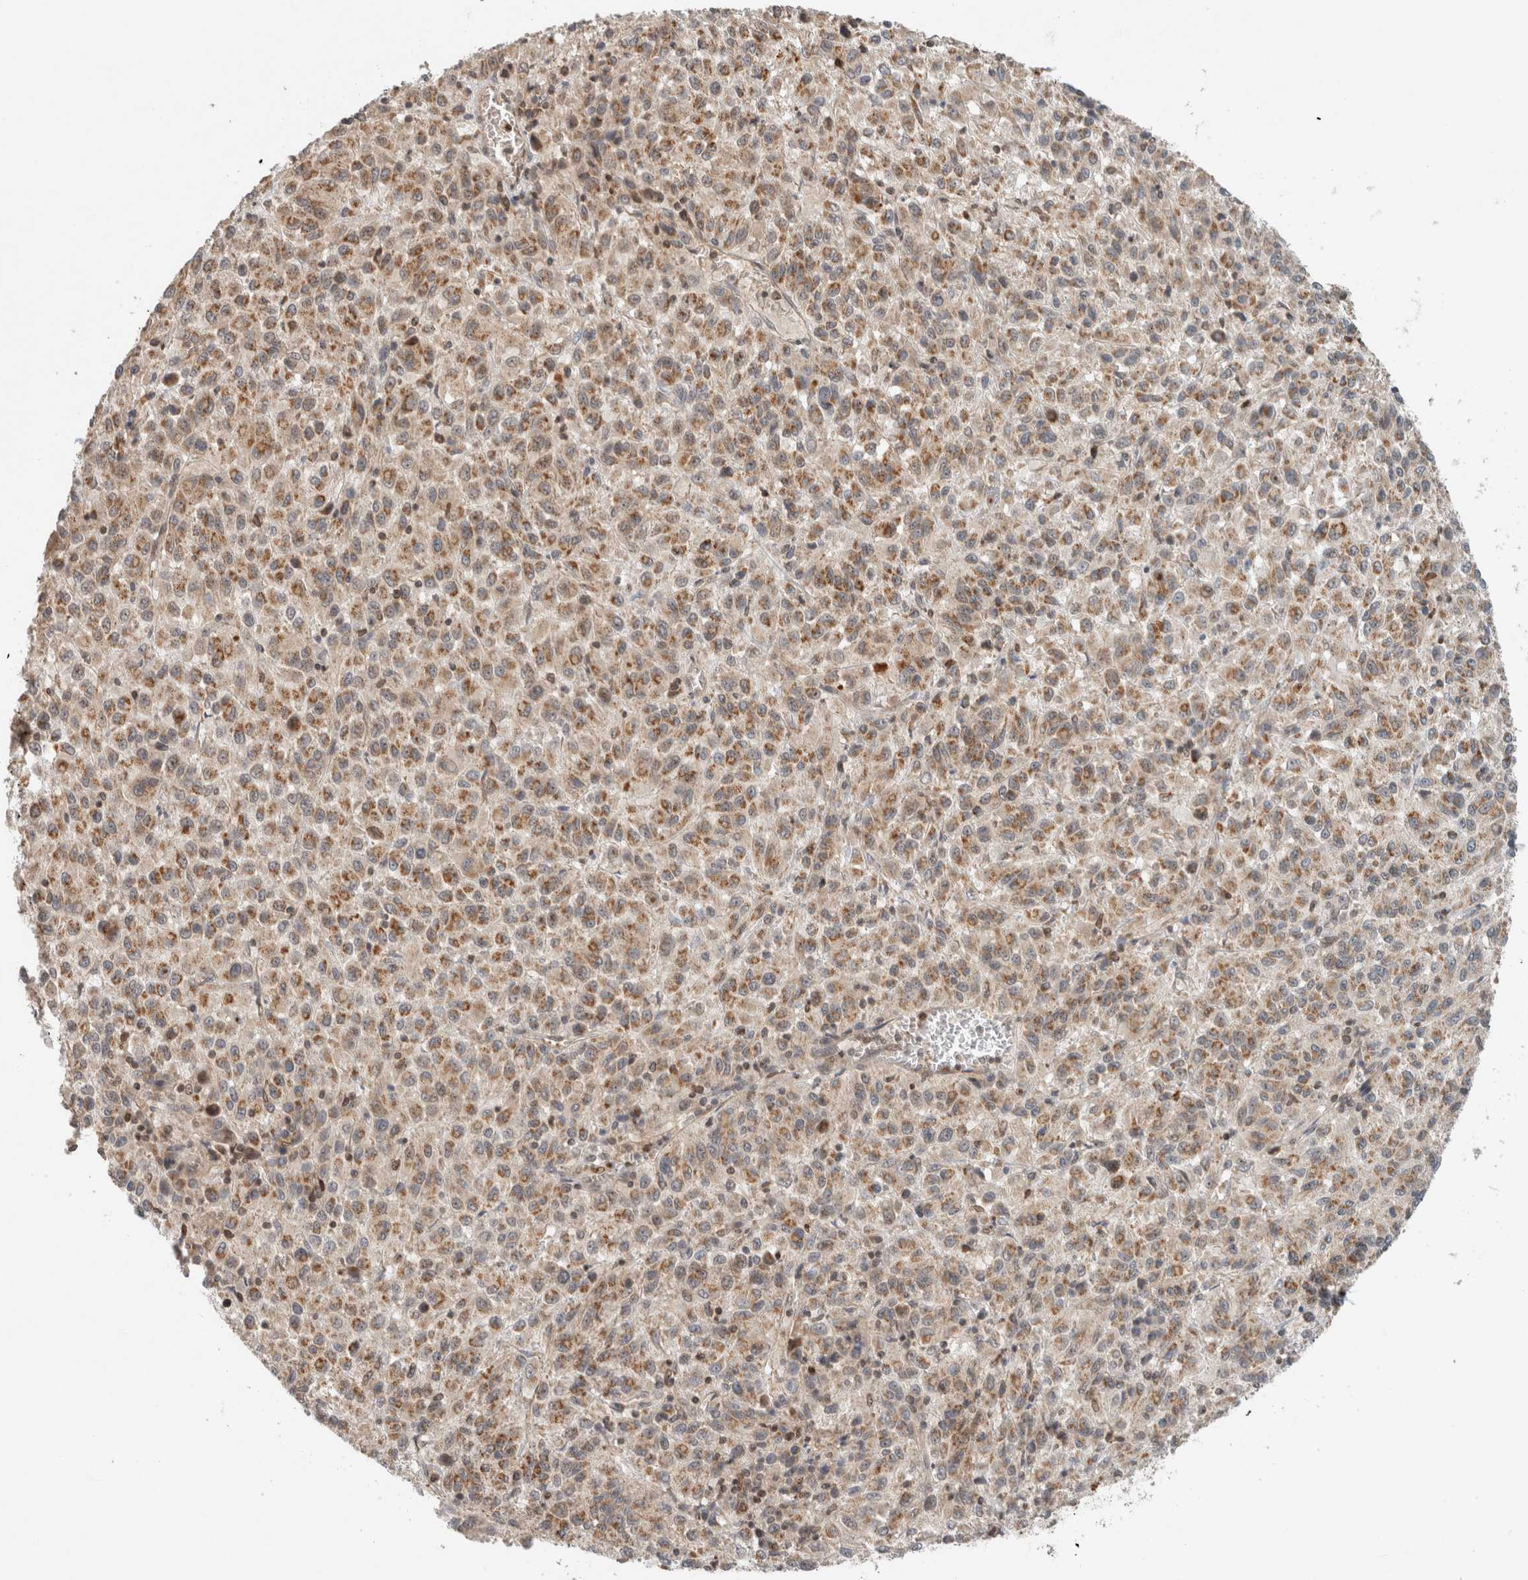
{"staining": {"intensity": "moderate", "quantity": ">75%", "location": "cytoplasmic/membranous"}, "tissue": "melanoma", "cell_type": "Tumor cells", "image_type": "cancer", "snomed": [{"axis": "morphology", "description": "Malignant melanoma, Metastatic site"}, {"axis": "topography", "description": "Lung"}], "caption": "This is a photomicrograph of immunohistochemistry staining of melanoma, which shows moderate expression in the cytoplasmic/membranous of tumor cells.", "gene": "CAAP1", "patient": {"sex": "male", "age": 64}}